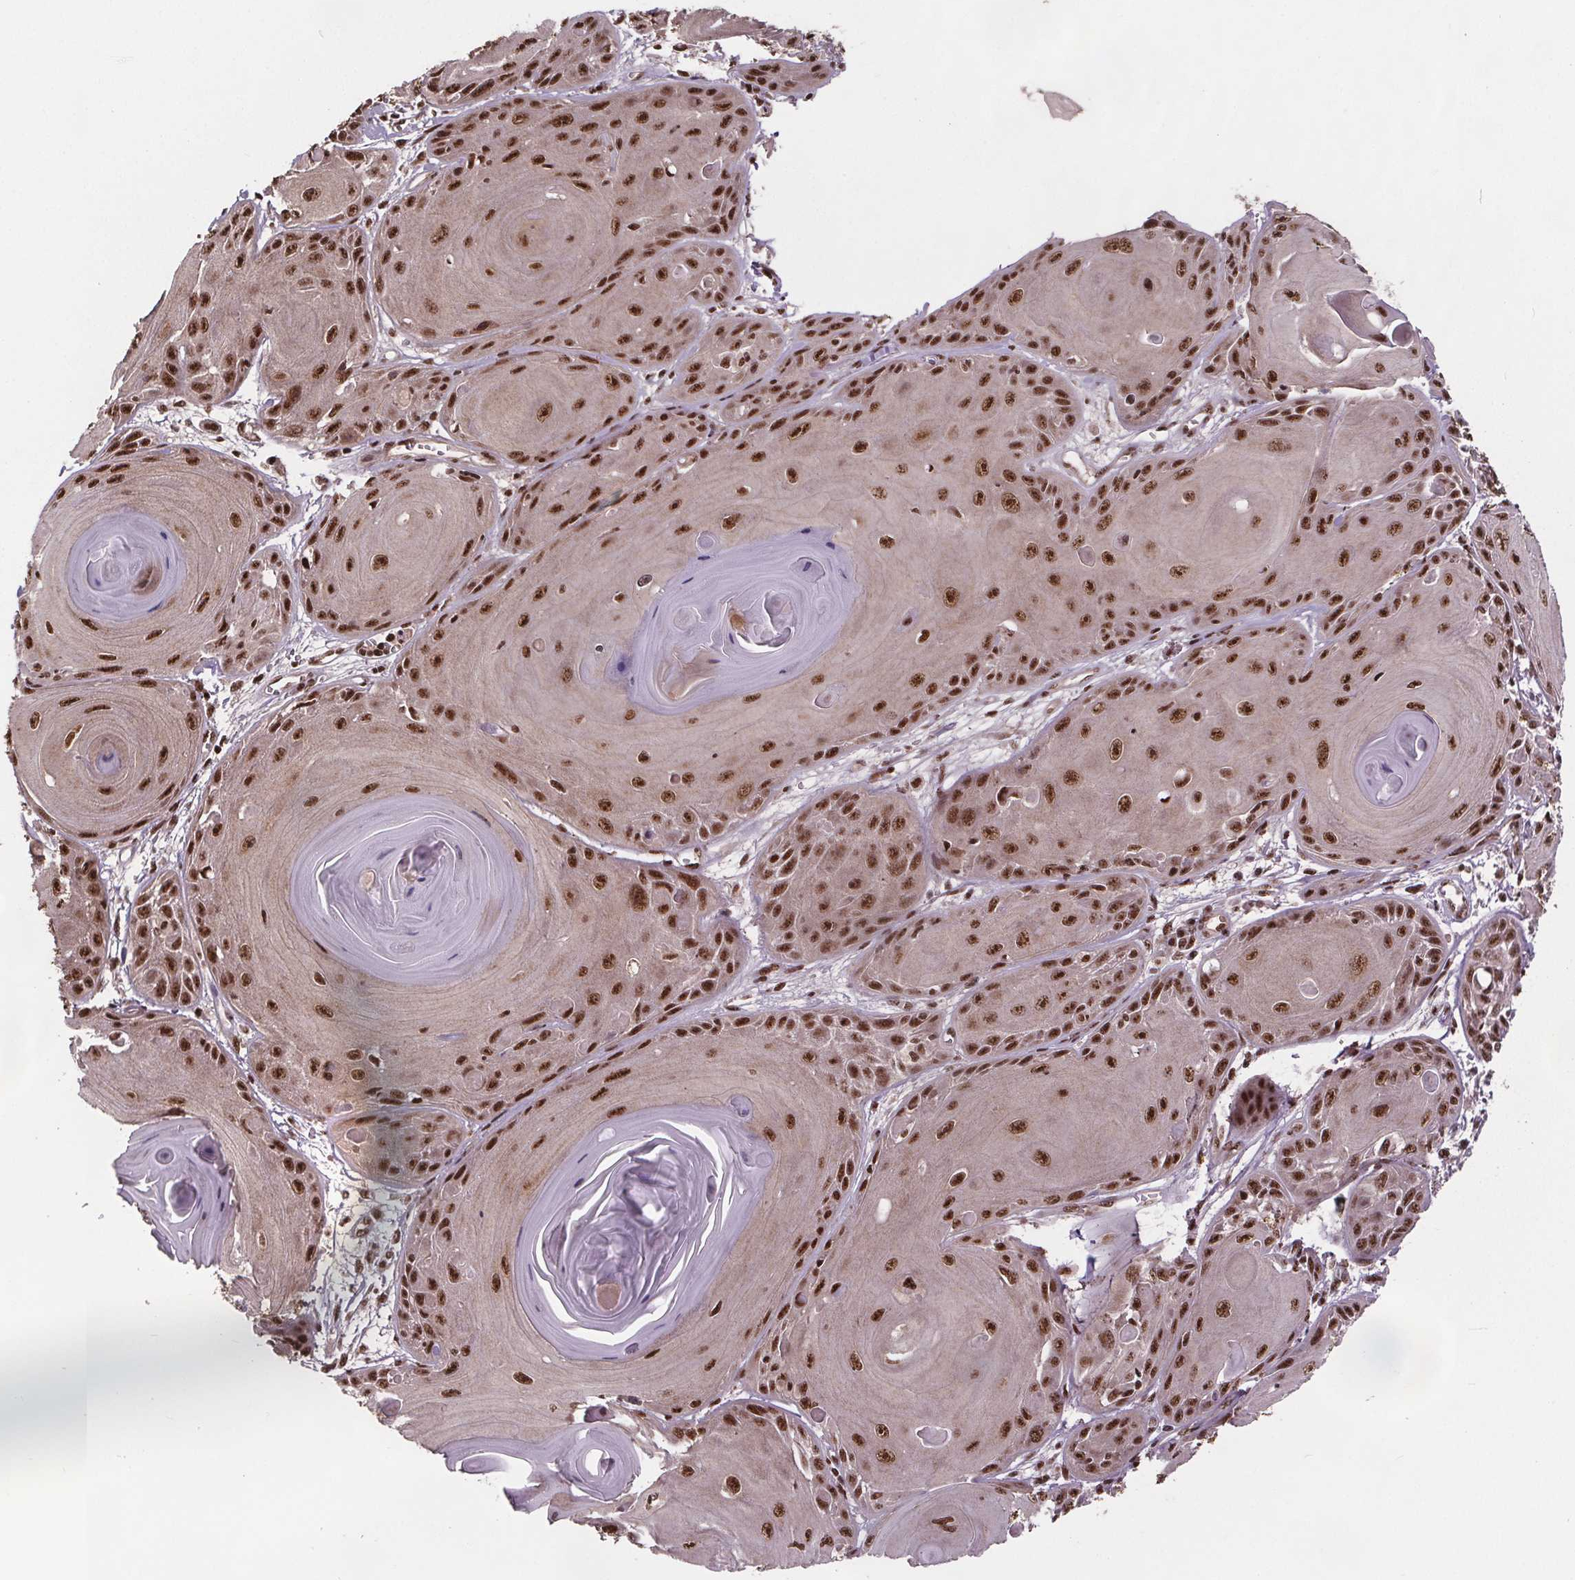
{"staining": {"intensity": "moderate", "quantity": ">75%", "location": "nuclear"}, "tissue": "skin cancer", "cell_type": "Tumor cells", "image_type": "cancer", "snomed": [{"axis": "morphology", "description": "Squamous cell carcinoma, NOS"}, {"axis": "topography", "description": "Skin"}, {"axis": "topography", "description": "Vulva"}], "caption": "Protein expression analysis of squamous cell carcinoma (skin) demonstrates moderate nuclear staining in approximately >75% of tumor cells.", "gene": "JARID2", "patient": {"sex": "female", "age": 85}}